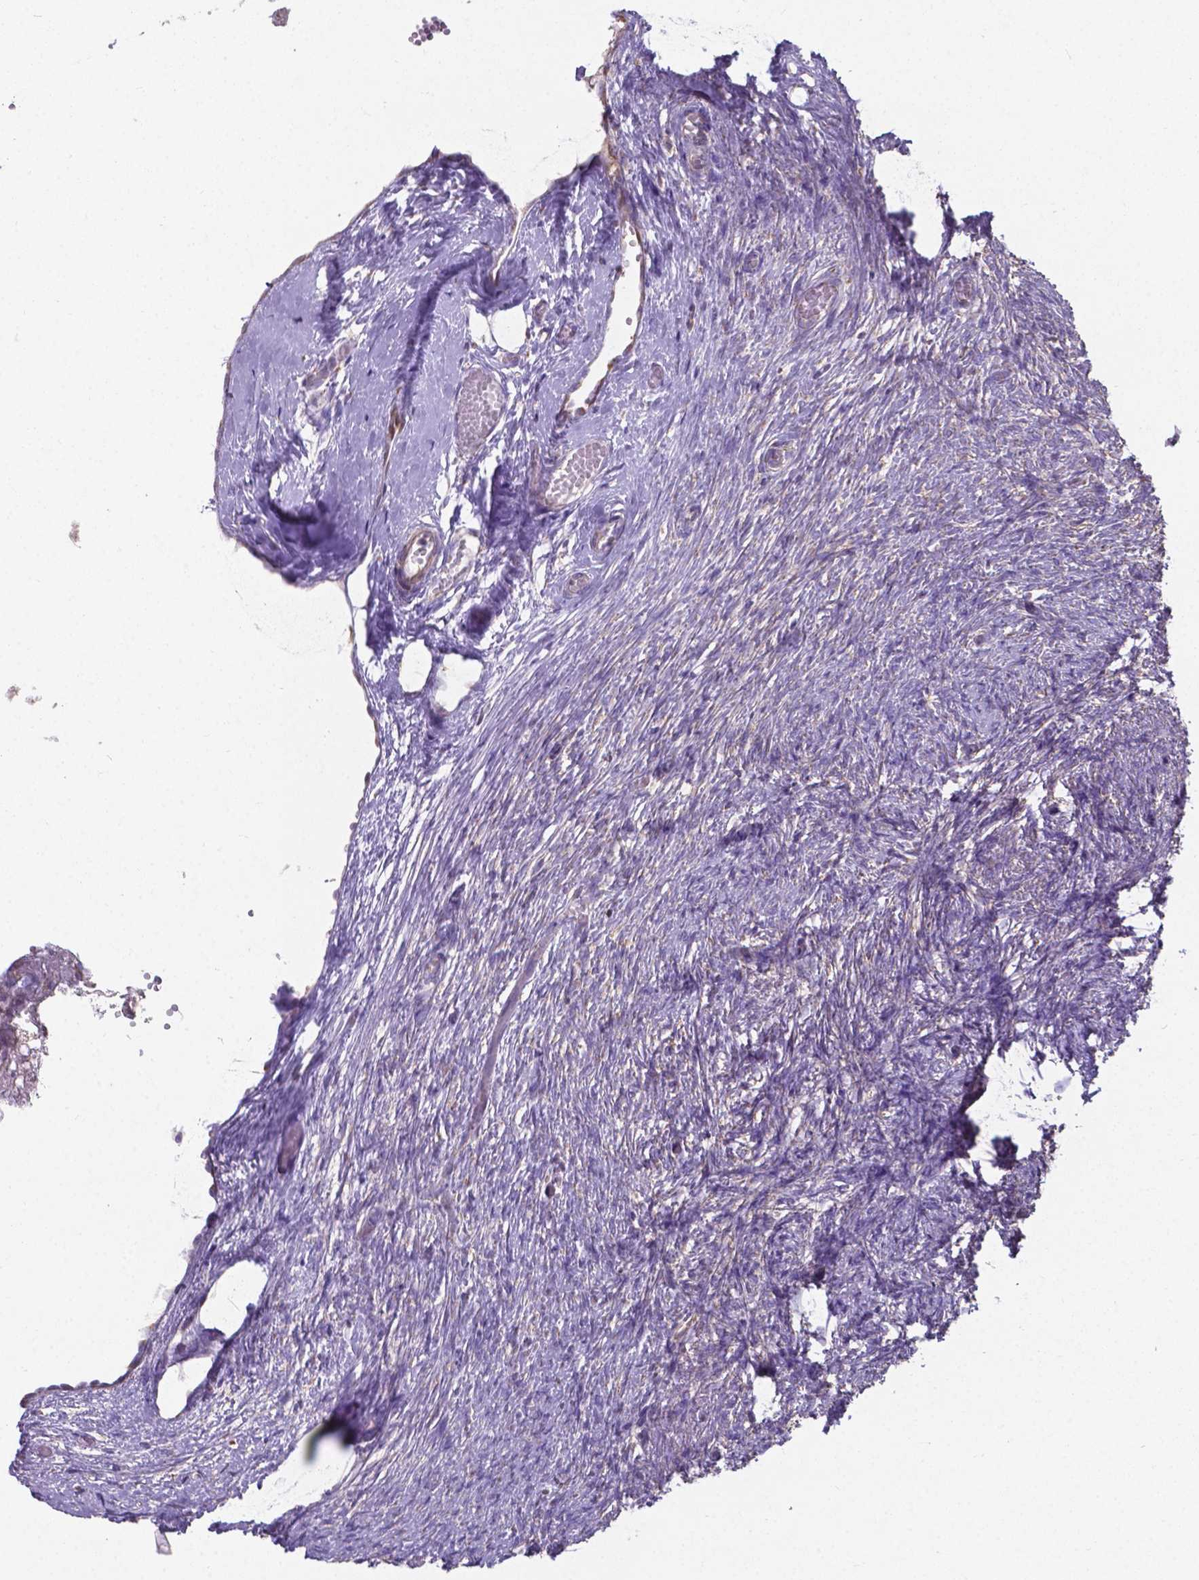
{"staining": {"intensity": "negative", "quantity": "none", "location": "none"}, "tissue": "ovary", "cell_type": "Ovarian stroma cells", "image_type": "normal", "snomed": [{"axis": "morphology", "description": "Normal tissue, NOS"}, {"axis": "topography", "description": "Ovary"}], "caption": "Ovary stained for a protein using IHC displays no positivity ovarian stroma cells.", "gene": "FAM114A1", "patient": {"sex": "female", "age": 46}}